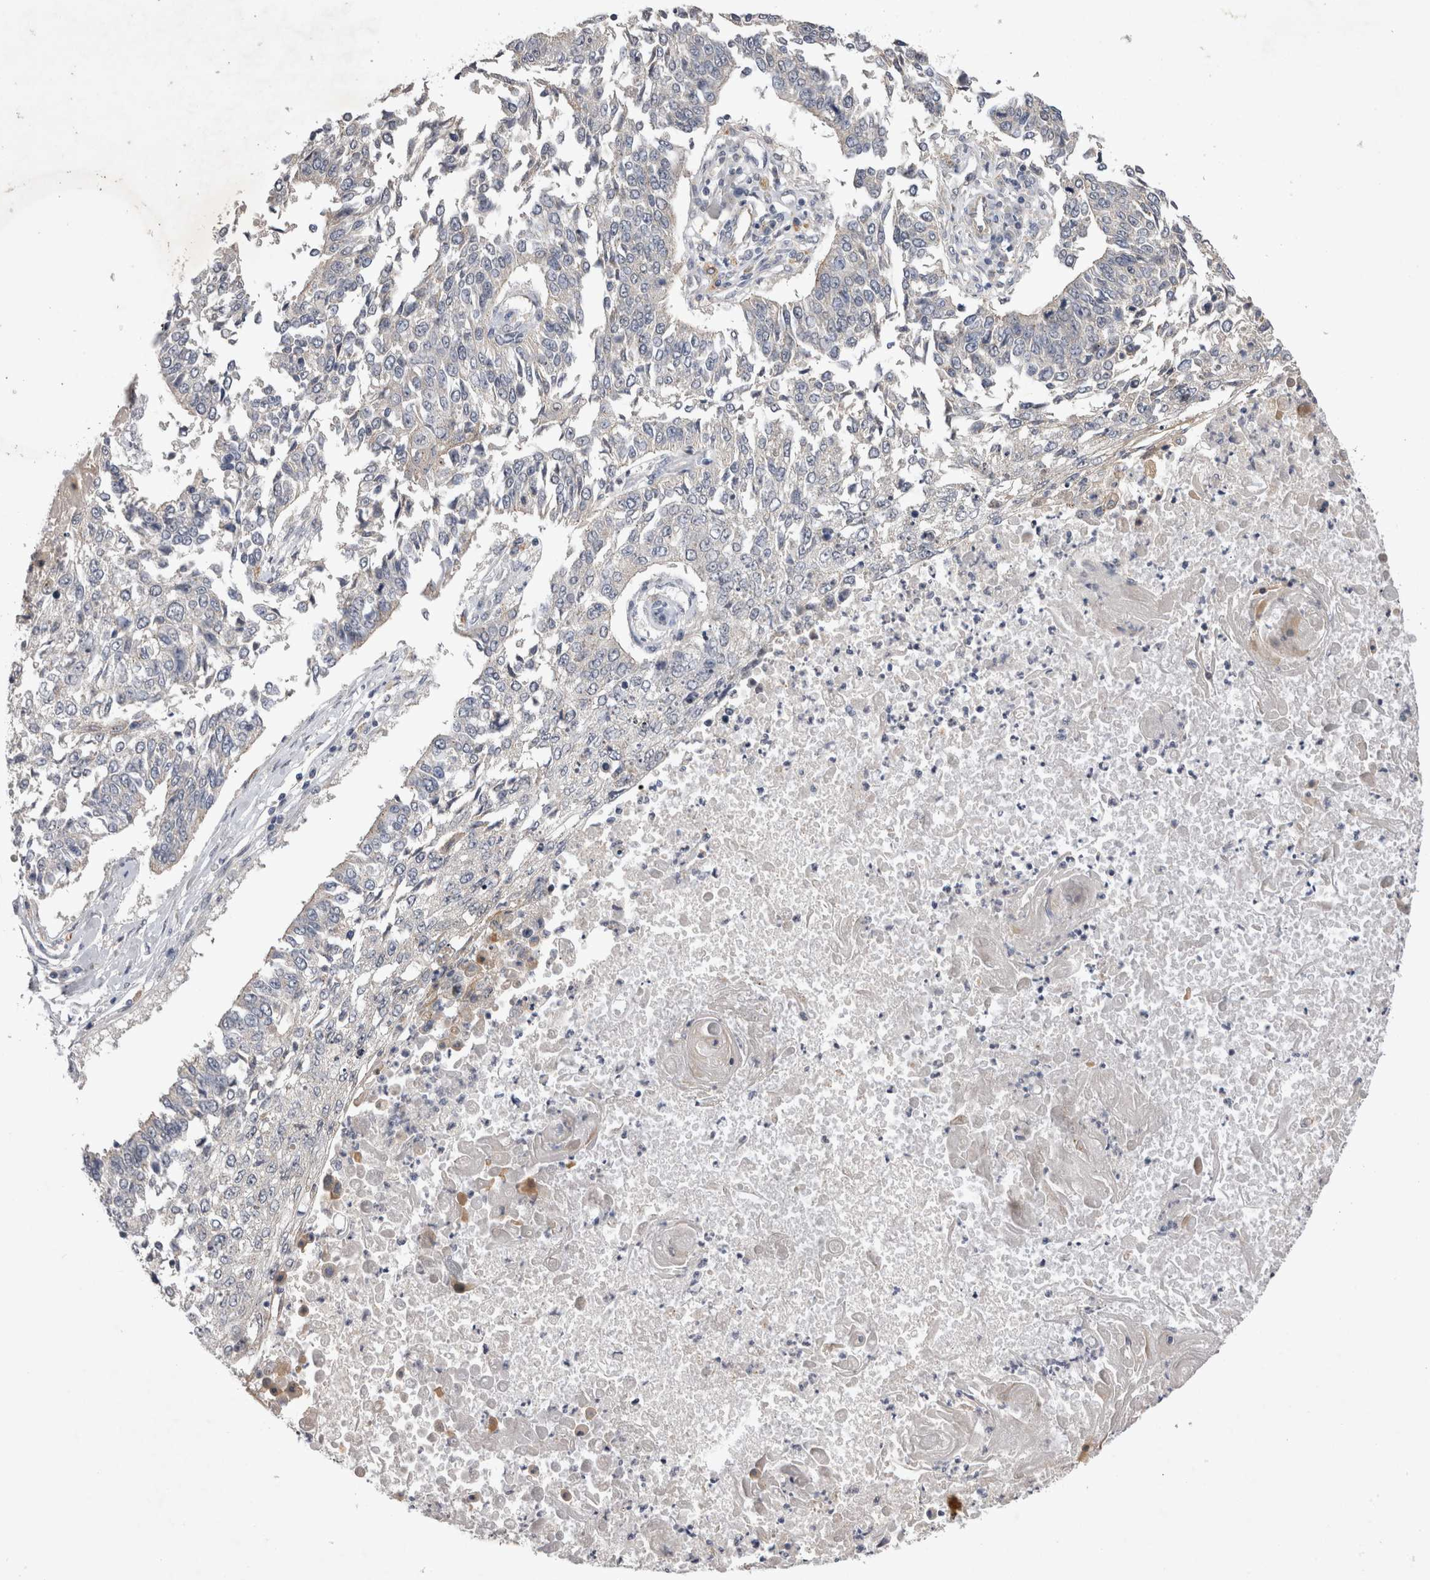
{"staining": {"intensity": "negative", "quantity": "none", "location": "none"}, "tissue": "lung cancer", "cell_type": "Tumor cells", "image_type": "cancer", "snomed": [{"axis": "morphology", "description": "Normal tissue, NOS"}, {"axis": "morphology", "description": "Squamous cell carcinoma, NOS"}, {"axis": "topography", "description": "Cartilage tissue"}, {"axis": "topography", "description": "Bronchus"}, {"axis": "topography", "description": "Lung"}, {"axis": "topography", "description": "Peripheral nerve tissue"}], "caption": "Tumor cells are negative for brown protein staining in lung cancer (squamous cell carcinoma).", "gene": "CTBS", "patient": {"sex": "female", "age": 49}}